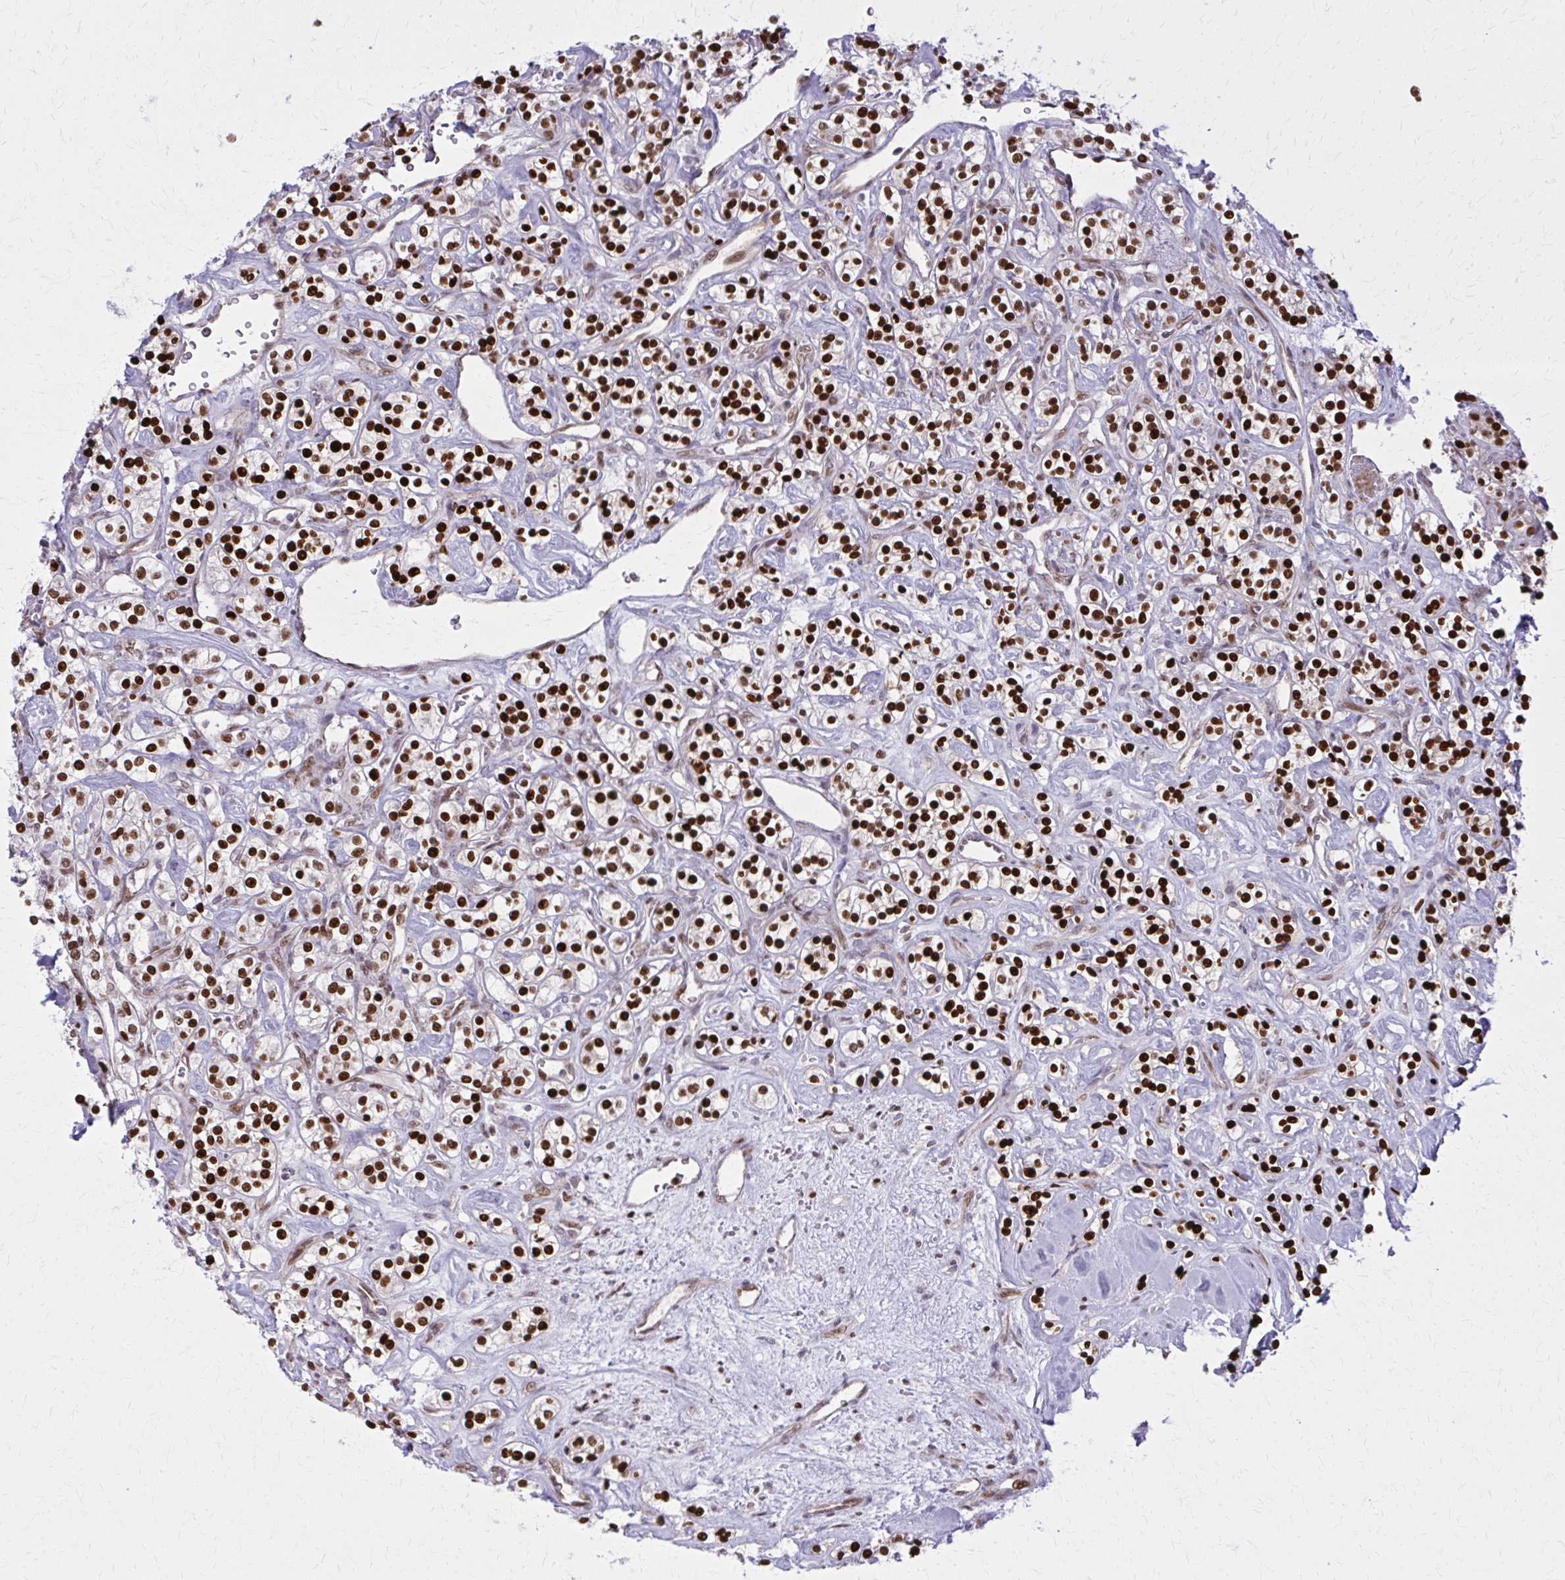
{"staining": {"intensity": "strong", "quantity": ">75%", "location": "nuclear"}, "tissue": "renal cancer", "cell_type": "Tumor cells", "image_type": "cancer", "snomed": [{"axis": "morphology", "description": "Adenocarcinoma, NOS"}, {"axis": "topography", "description": "Kidney"}], "caption": "Protein staining reveals strong nuclear expression in approximately >75% of tumor cells in renal cancer (adenocarcinoma).", "gene": "ZNF559", "patient": {"sex": "male", "age": 77}}